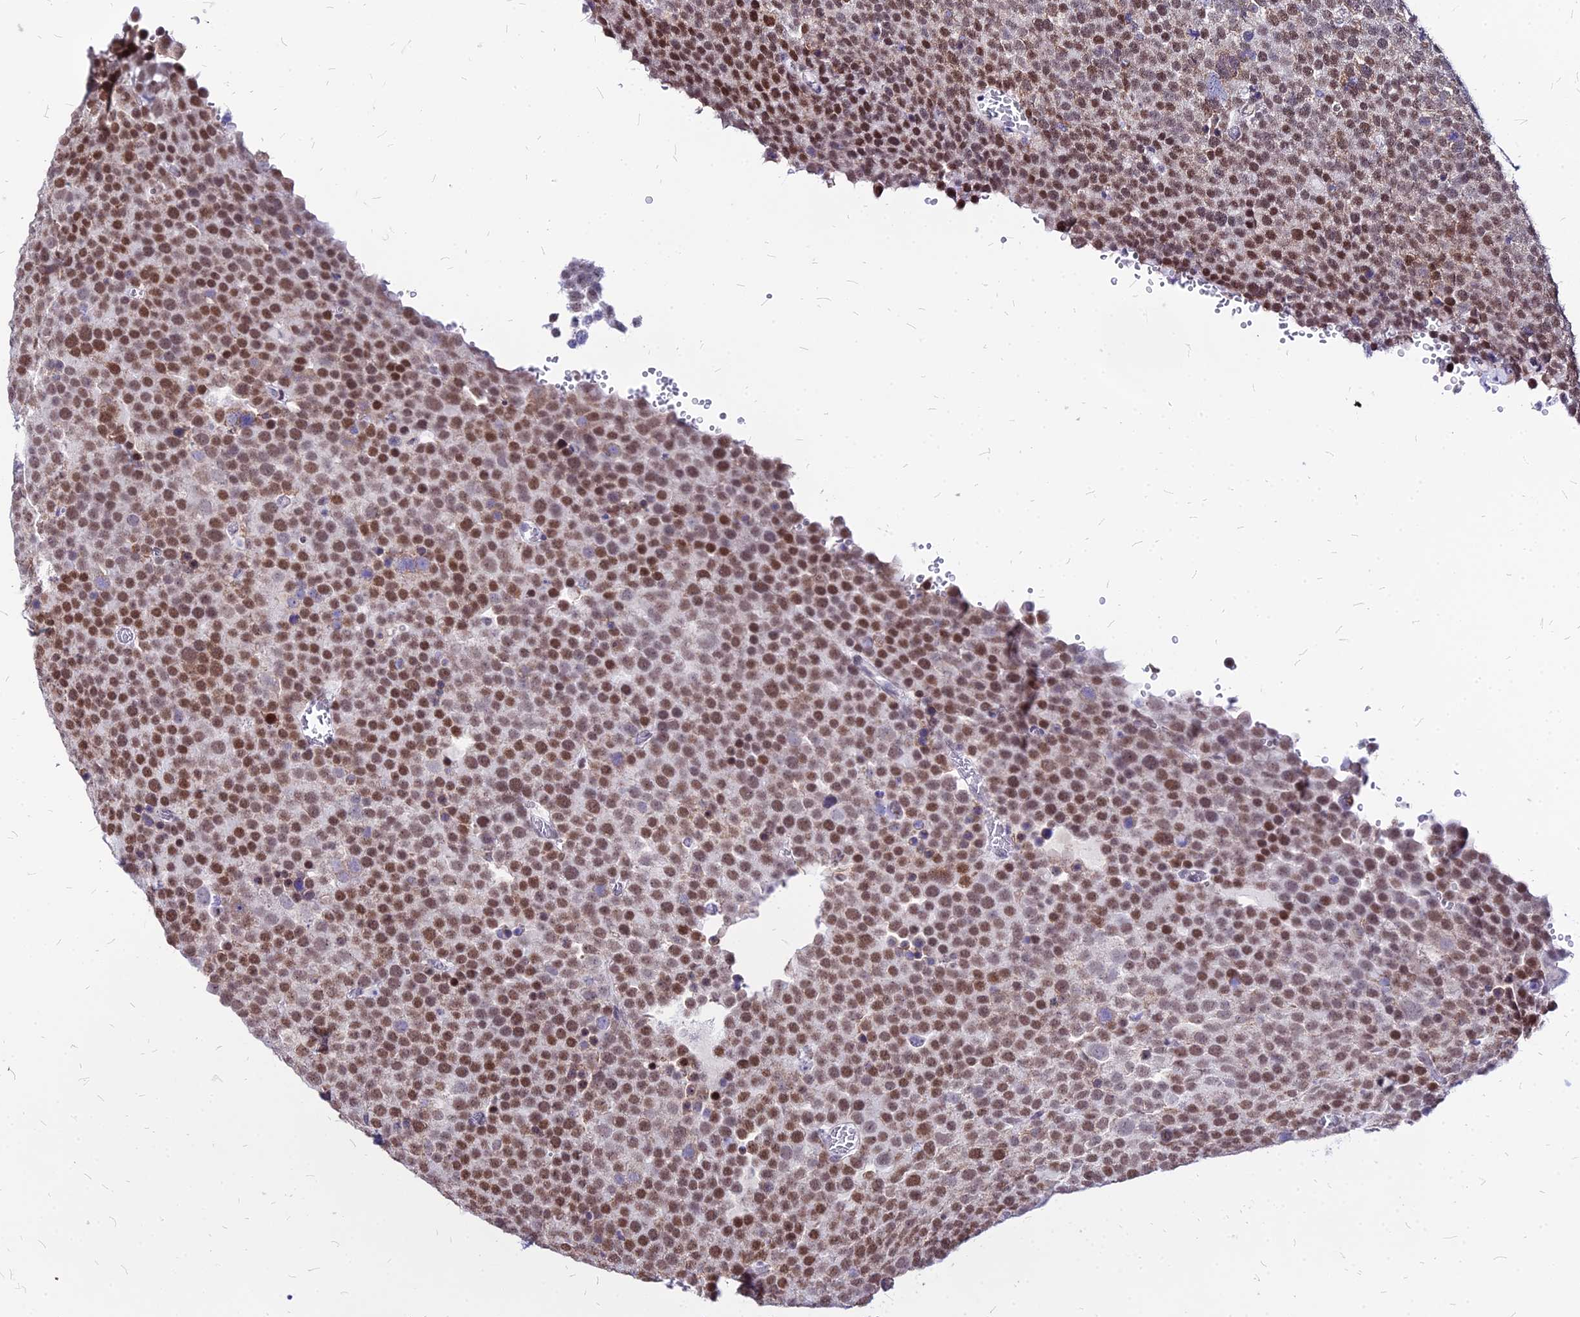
{"staining": {"intensity": "moderate", "quantity": ">75%", "location": "nuclear"}, "tissue": "testis cancer", "cell_type": "Tumor cells", "image_type": "cancer", "snomed": [{"axis": "morphology", "description": "Seminoma, NOS"}, {"axis": "topography", "description": "Testis"}], "caption": "Immunohistochemistry of human testis seminoma displays medium levels of moderate nuclear expression in about >75% of tumor cells.", "gene": "FDX2", "patient": {"sex": "male", "age": 71}}